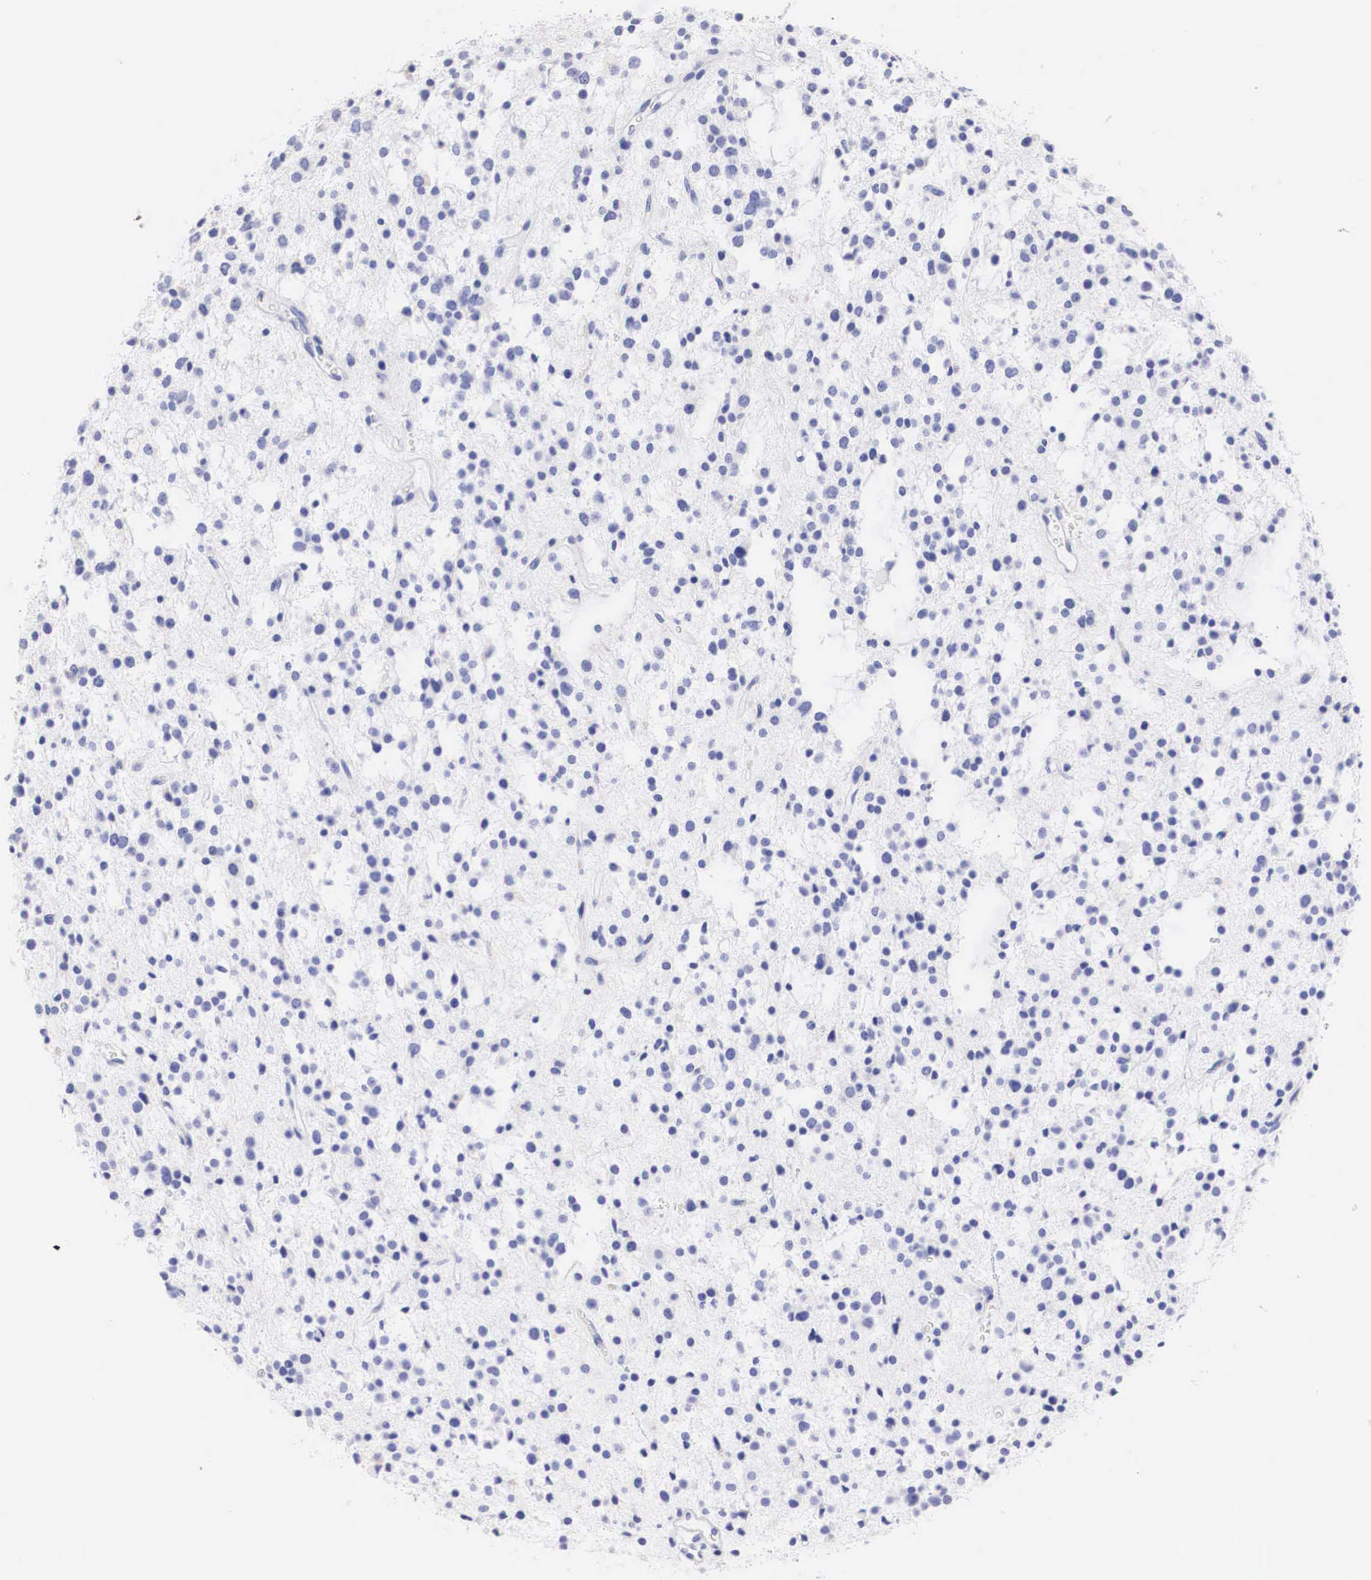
{"staining": {"intensity": "negative", "quantity": "none", "location": "none"}, "tissue": "glioma", "cell_type": "Tumor cells", "image_type": "cancer", "snomed": [{"axis": "morphology", "description": "Glioma, malignant, Low grade"}, {"axis": "topography", "description": "Brain"}], "caption": "Tumor cells show no significant protein positivity in malignant glioma (low-grade).", "gene": "ERBB2", "patient": {"sex": "female", "age": 36}}